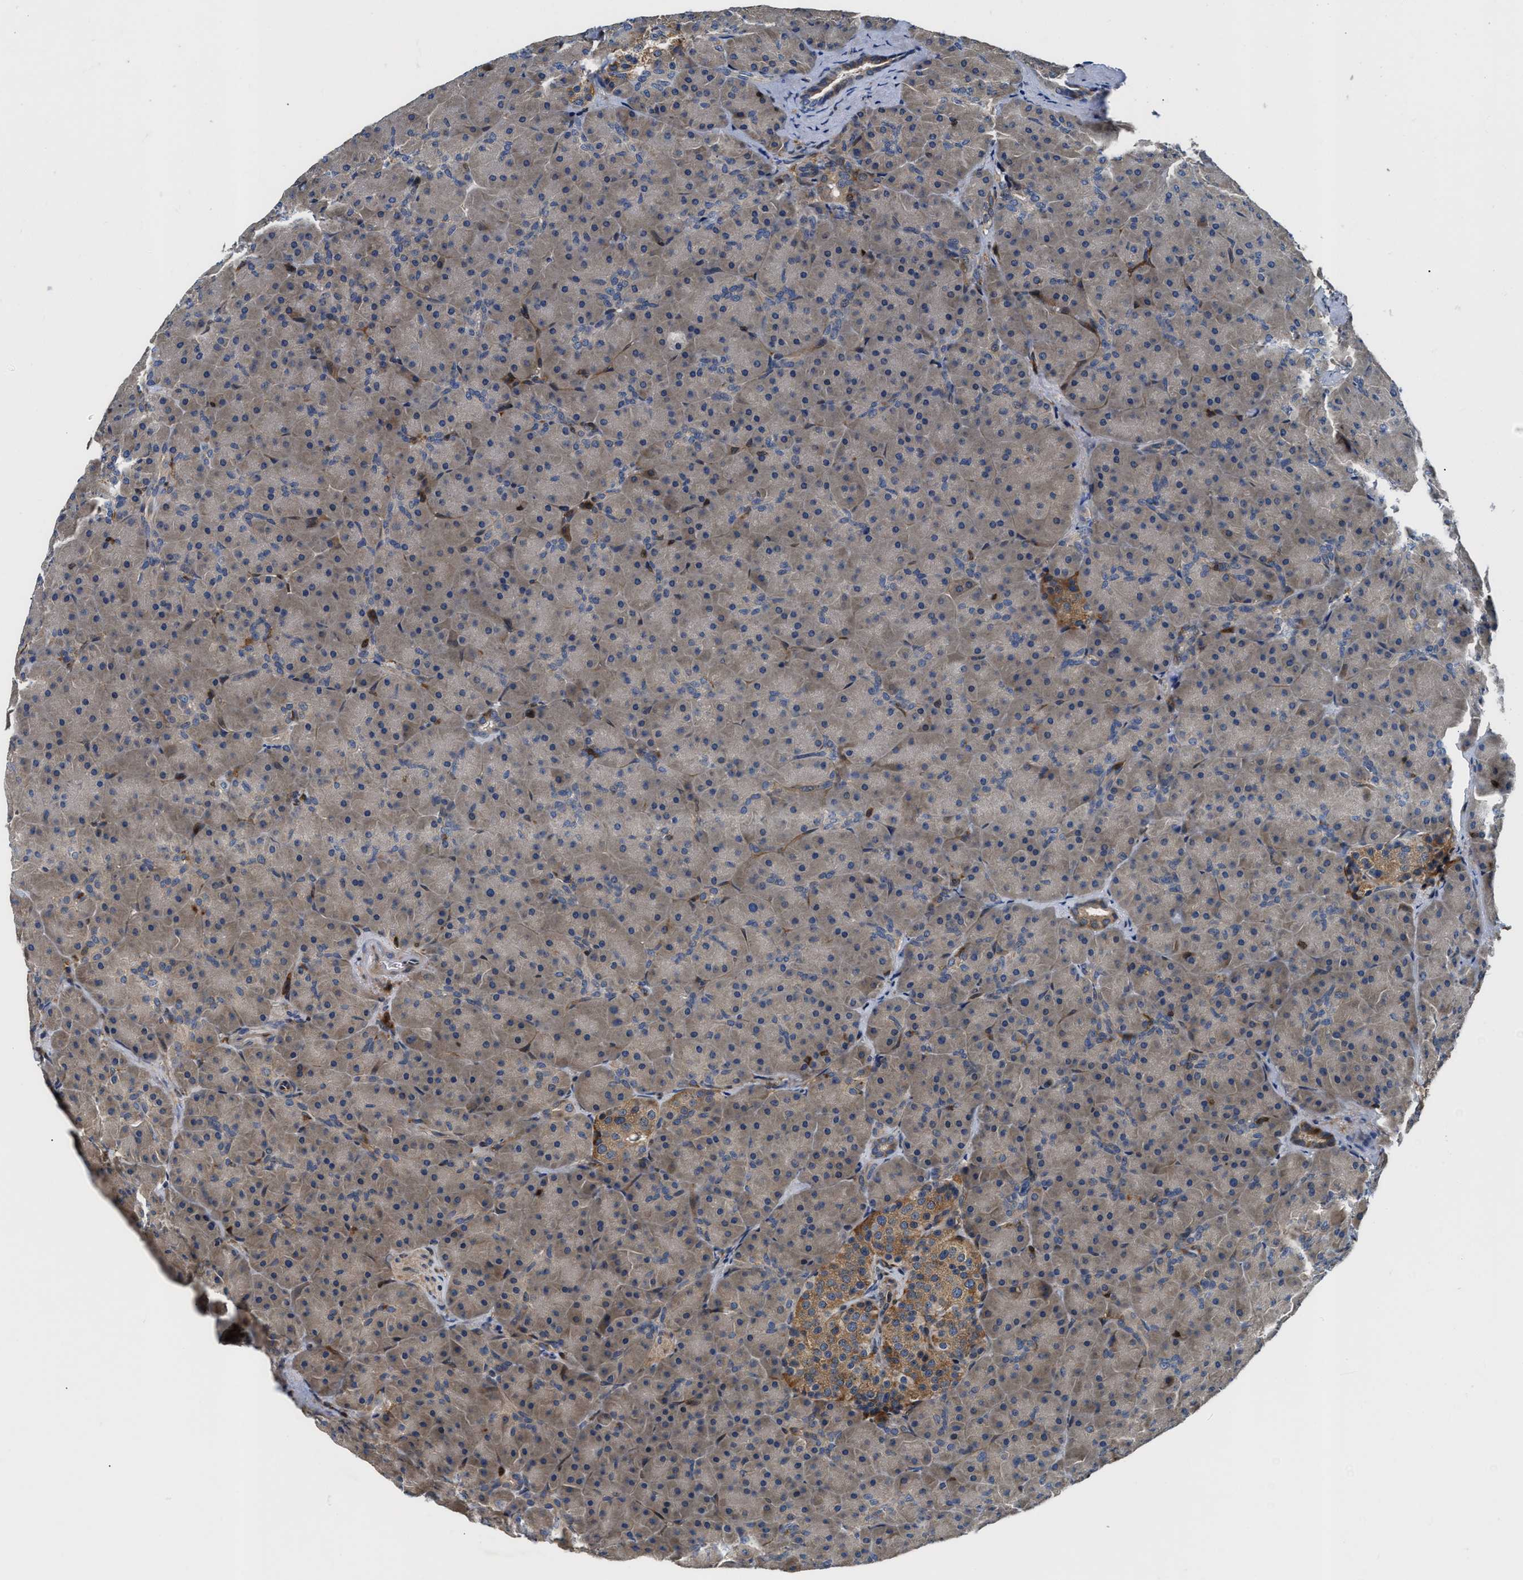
{"staining": {"intensity": "weak", "quantity": "<25%", "location": "cytoplasmic/membranous"}, "tissue": "pancreas", "cell_type": "Exocrine glandular cells", "image_type": "normal", "snomed": [{"axis": "morphology", "description": "Normal tissue, NOS"}, {"axis": "topography", "description": "Pancreas"}], "caption": "Human pancreas stained for a protein using immunohistochemistry demonstrates no expression in exocrine glandular cells.", "gene": "OSTF1", "patient": {"sex": "male", "age": 66}}